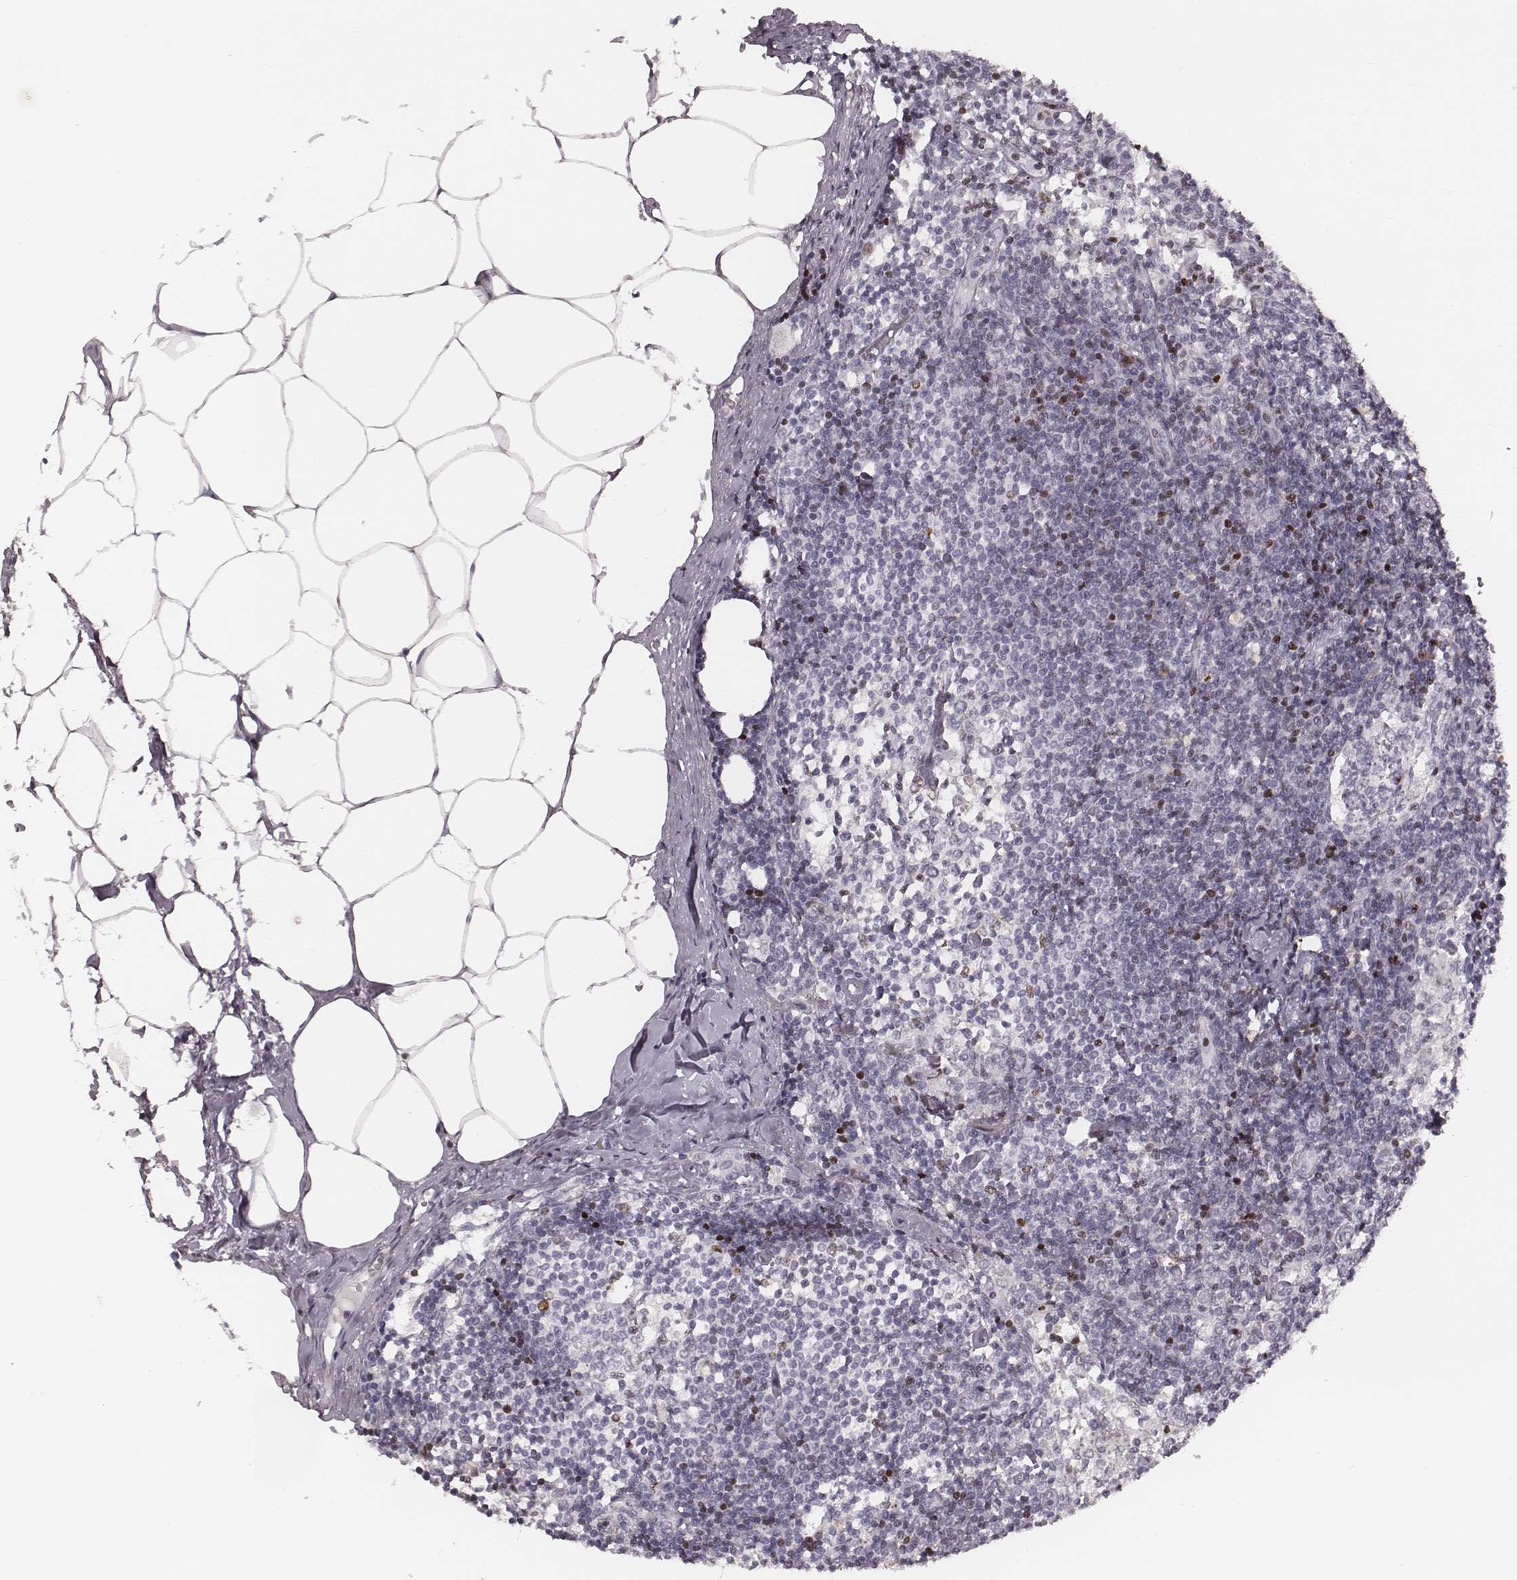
{"staining": {"intensity": "negative", "quantity": "none", "location": "none"}, "tissue": "lymph node", "cell_type": "Germinal center cells", "image_type": "normal", "snomed": [{"axis": "morphology", "description": "Normal tissue, NOS"}, {"axis": "topography", "description": "Lymph node"}], "caption": "A histopathology image of human lymph node is negative for staining in germinal center cells. The staining is performed using DAB (3,3'-diaminobenzidine) brown chromogen with nuclei counter-stained in using hematoxylin.", "gene": "NDC1", "patient": {"sex": "female", "age": 69}}